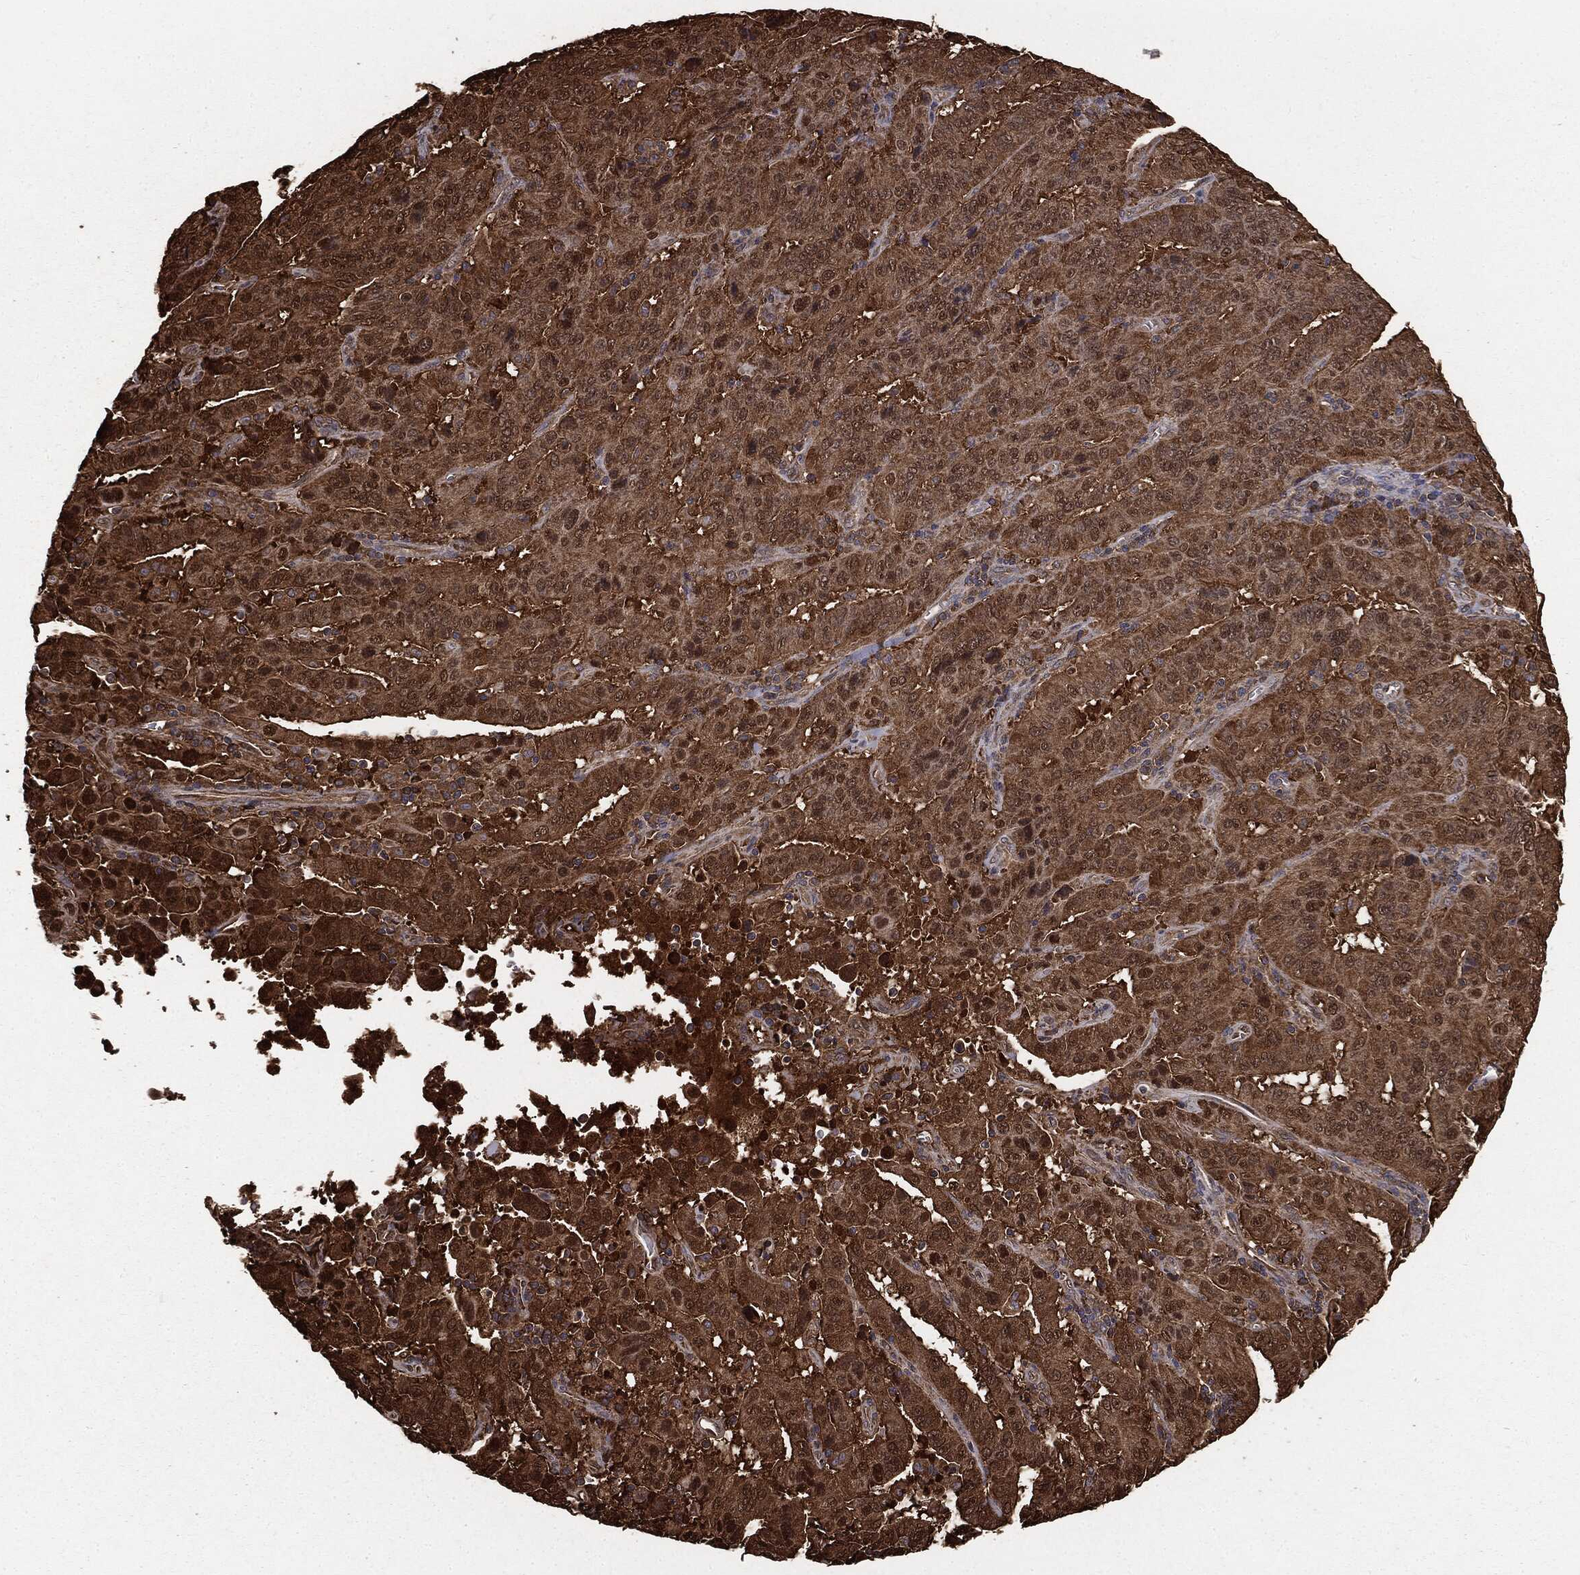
{"staining": {"intensity": "strong", "quantity": ">75%", "location": "cytoplasmic/membranous"}, "tissue": "pancreatic cancer", "cell_type": "Tumor cells", "image_type": "cancer", "snomed": [{"axis": "morphology", "description": "Adenocarcinoma, NOS"}, {"axis": "topography", "description": "Pancreas"}], "caption": "IHC photomicrograph of adenocarcinoma (pancreatic) stained for a protein (brown), which demonstrates high levels of strong cytoplasmic/membranous expression in about >75% of tumor cells.", "gene": "NME1", "patient": {"sex": "male", "age": 63}}